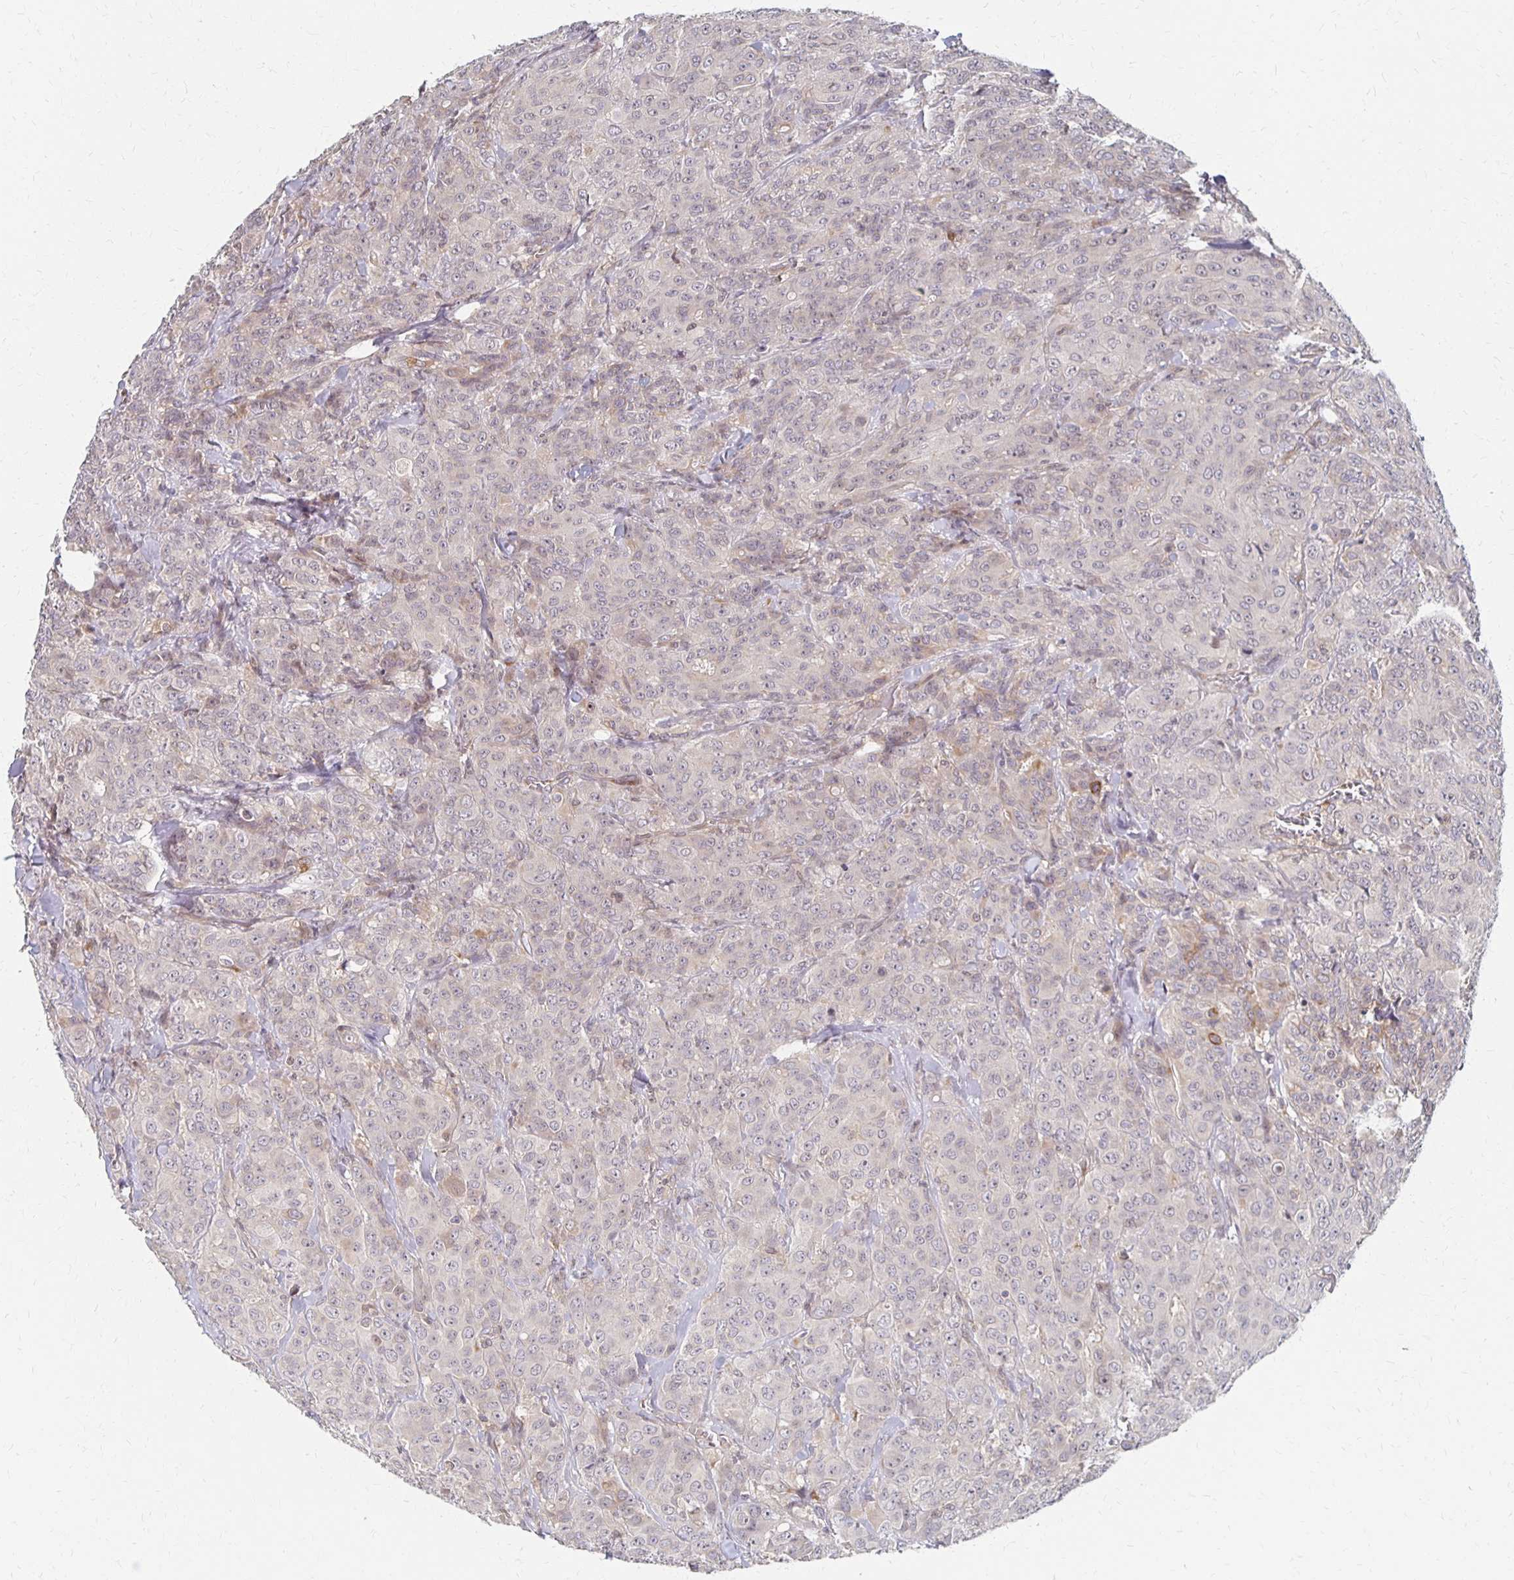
{"staining": {"intensity": "weak", "quantity": "<25%", "location": "cytoplasmic/membranous"}, "tissue": "breast cancer", "cell_type": "Tumor cells", "image_type": "cancer", "snomed": [{"axis": "morphology", "description": "Normal tissue, NOS"}, {"axis": "morphology", "description": "Duct carcinoma"}, {"axis": "topography", "description": "Breast"}], "caption": "Immunohistochemistry image of neoplastic tissue: breast cancer (intraductal carcinoma) stained with DAB (3,3'-diaminobenzidine) reveals no significant protein staining in tumor cells. (IHC, brightfield microscopy, high magnification).", "gene": "PRKCB", "patient": {"sex": "female", "age": 43}}